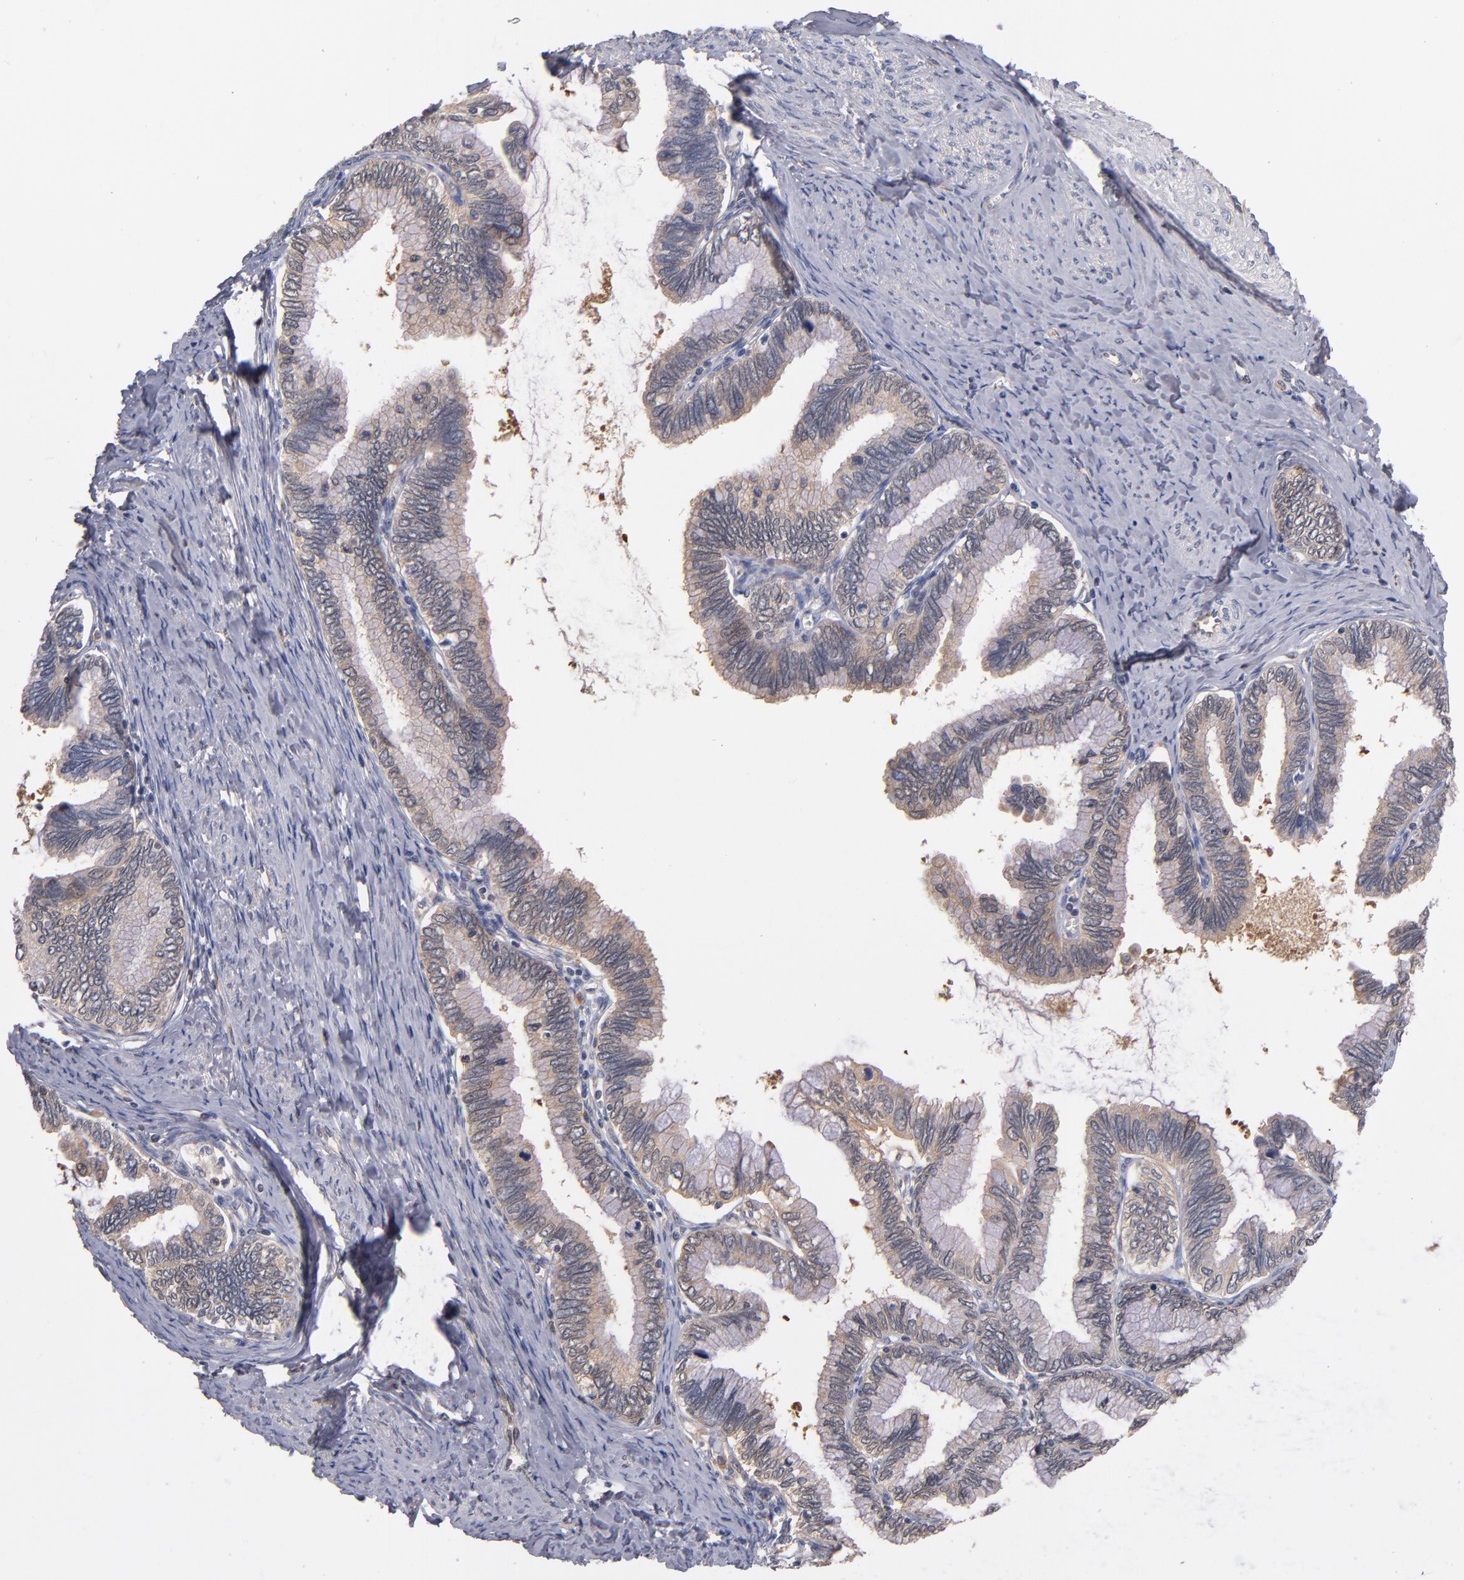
{"staining": {"intensity": "weak", "quantity": ">75%", "location": "cytoplasmic/membranous"}, "tissue": "cervical cancer", "cell_type": "Tumor cells", "image_type": "cancer", "snomed": [{"axis": "morphology", "description": "Adenocarcinoma, NOS"}, {"axis": "topography", "description": "Cervix"}], "caption": "There is low levels of weak cytoplasmic/membranous expression in tumor cells of cervical cancer (adenocarcinoma), as demonstrated by immunohistochemical staining (brown color).", "gene": "GMFG", "patient": {"sex": "female", "age": 49}}